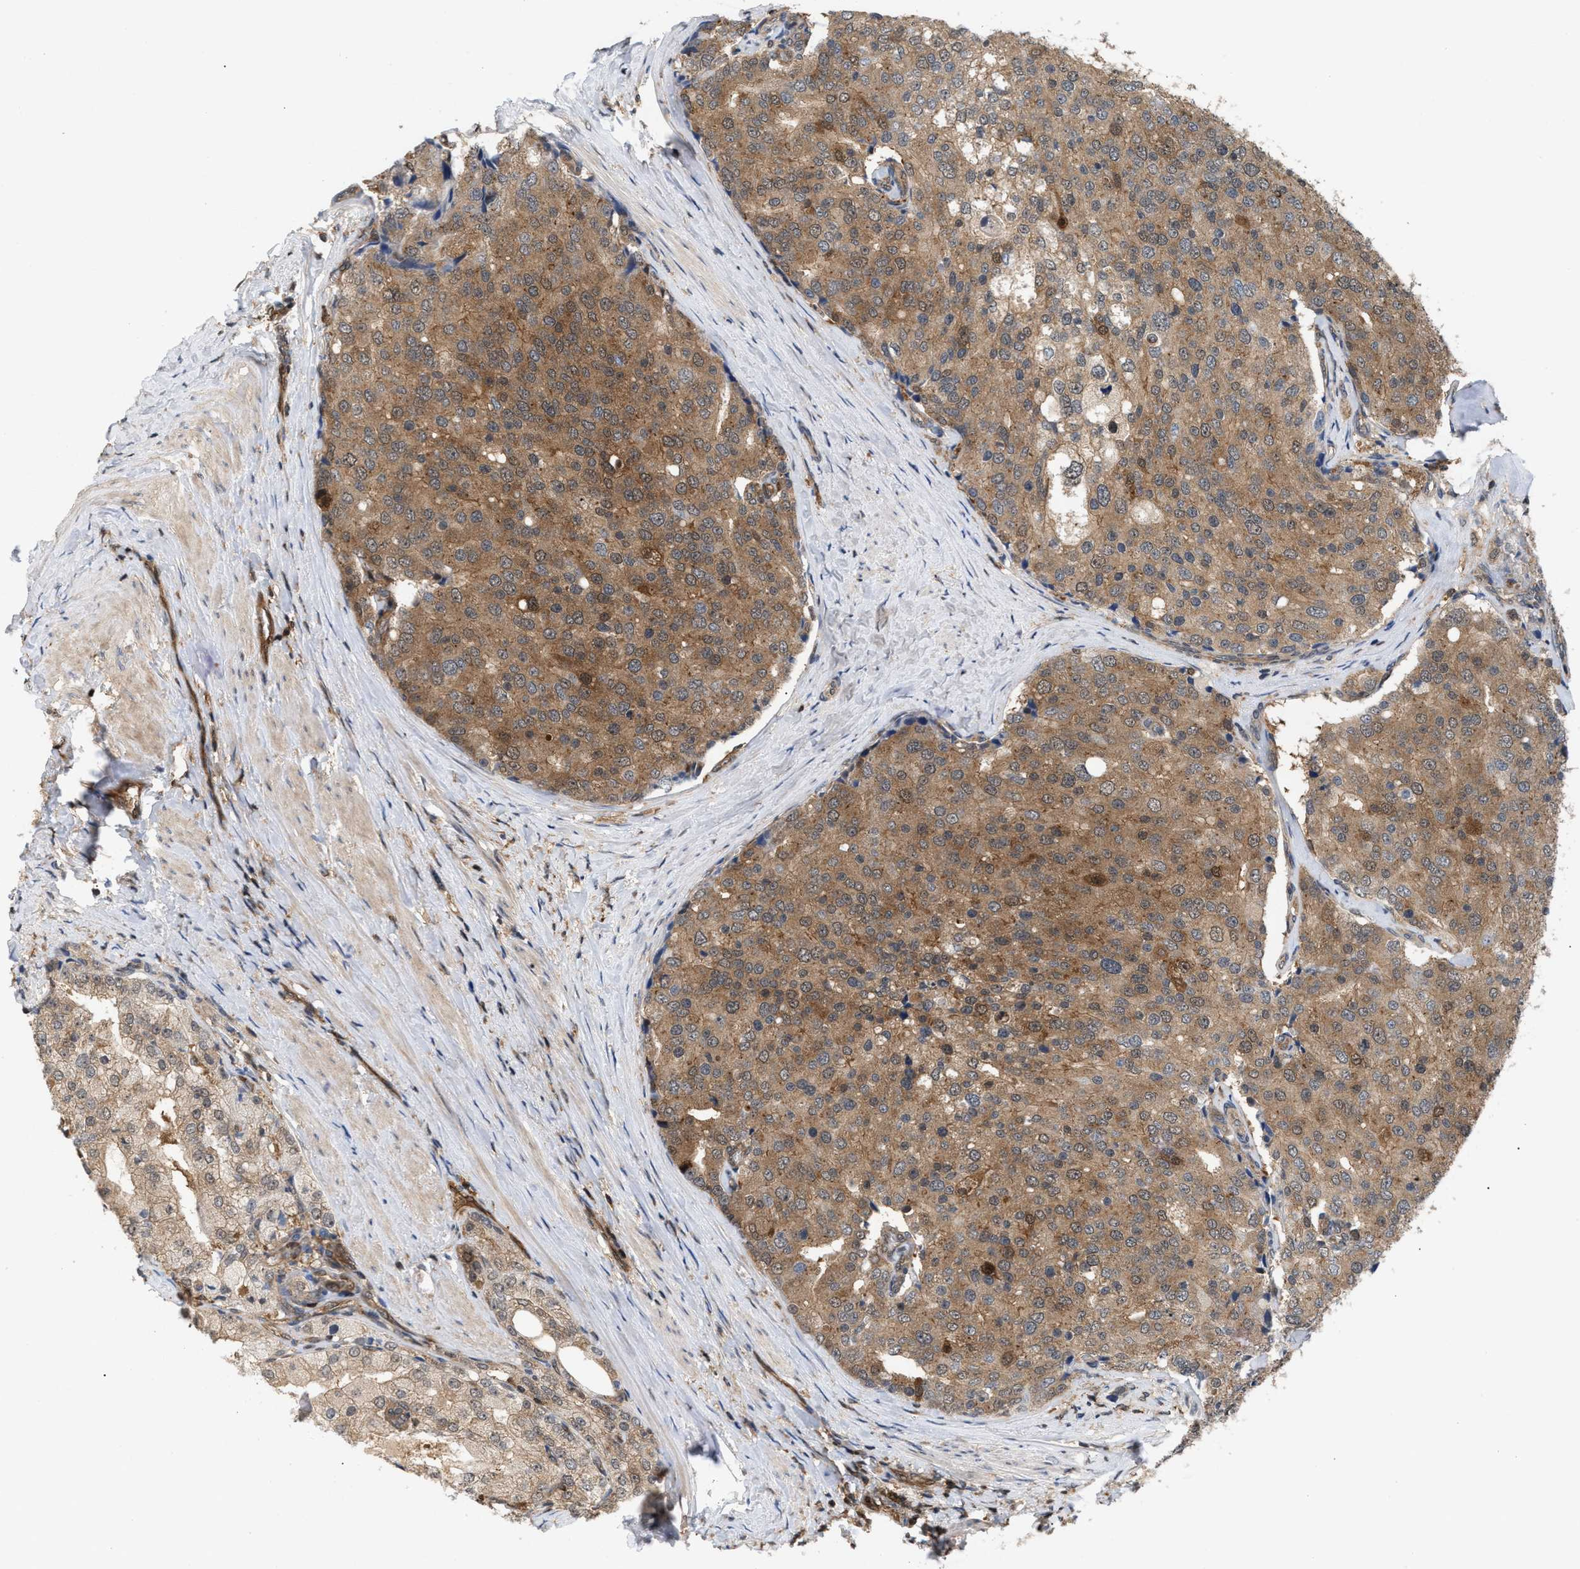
{"staining": {"intensity": "moderate", "quantity": ">75%", "location": "cytoplasmic/membranous"}, "tissue": "prostate cancer", "cell_type": "Tumor cells", "image_type": "cancer", "snomed": [{"axis": "morphology", "description": "Adenocarcinoma, High grade"}, {"axis": "topography", "description": "Prostate"}], "caption": "Brown immunohistochemical staining in prostate cancer displays moderate cytoplasmic/membranous staining in approximately >75% of tumor cells. Nuclei are stained in blue.", "gene": "GLOD4", "patient": {"sex": "male", "age": 50}}